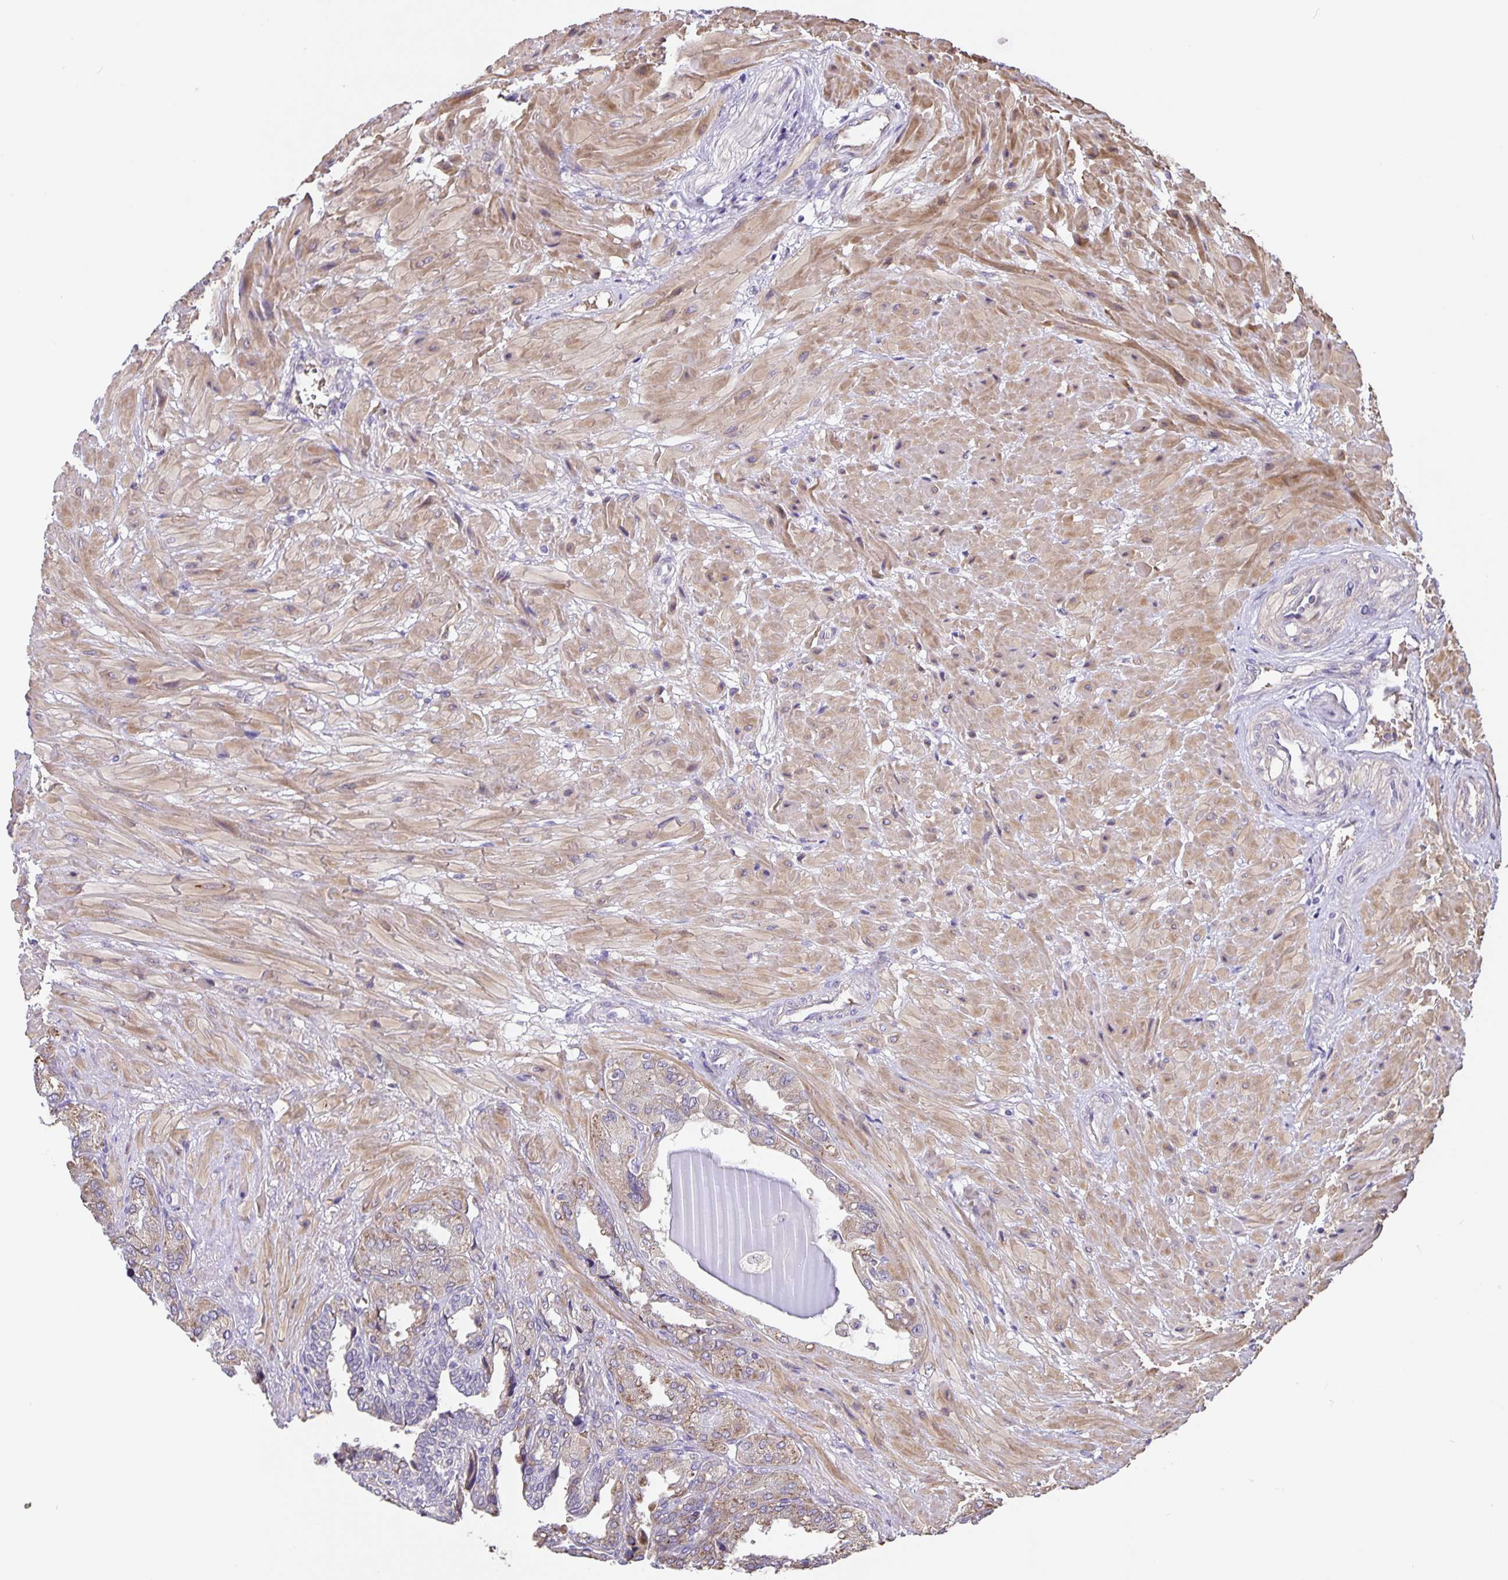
{"staining": {"intensity": "moderate", "quantity": "<25%", "location": "cytoplasmic/membranous"}, "tissue": "seminal vesicle", "cell_type": "Glandular cells", "image_type": "normal", "snomed": [{"axis": "morphology", "description": "Normal tissue, NOS"}, {"axis": "topography", "description": "Seminal veicle"}], "caption": "This is an image of immunohistochemistry (IHC) staining of benign seminal vesicle, which shows moderate expression in the cytoplasmic/membranous of glandular cells.", "gene": "TMEM71", "patient": {"sex": "male", "age": 55}}